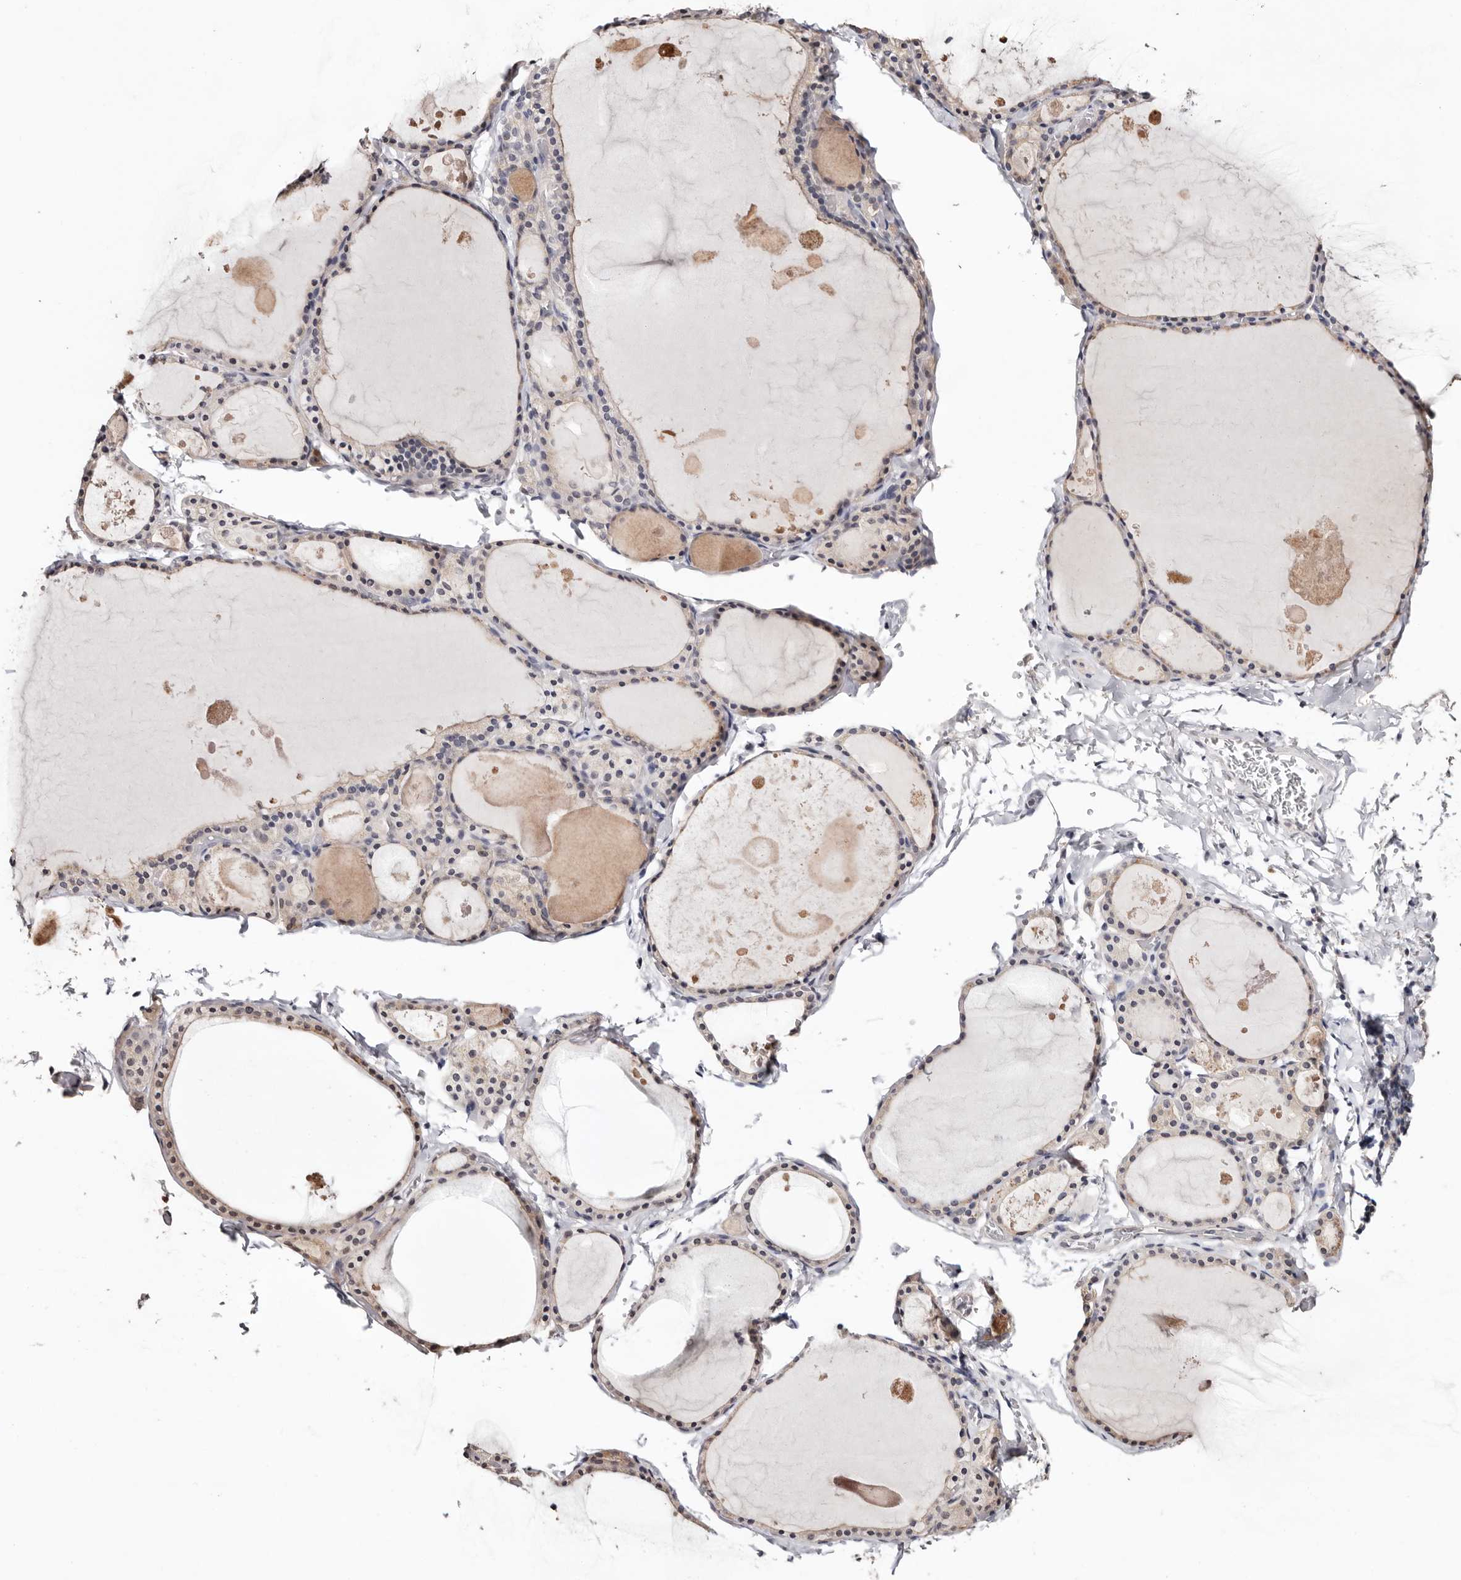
{"staining": {"intensity": "weak", "quantity": "<25%", "location": "cytoplasmic/membranous,nuclear"}, "tissue": "thyroid gland", "cell_type": "Glandular cells", "image_type": "normal", "snomed": [{"axis": "morphology", "description": "Normal tissue, NOS"}, {"axis": "topography", "description": "Thyroid gland"}], "caption": "Human thyroid gland stained for a protein using IHC exhibits no staining in glandular cells.", "gene": "TYW3", "patient": {"sex": "male", "age": 56}}